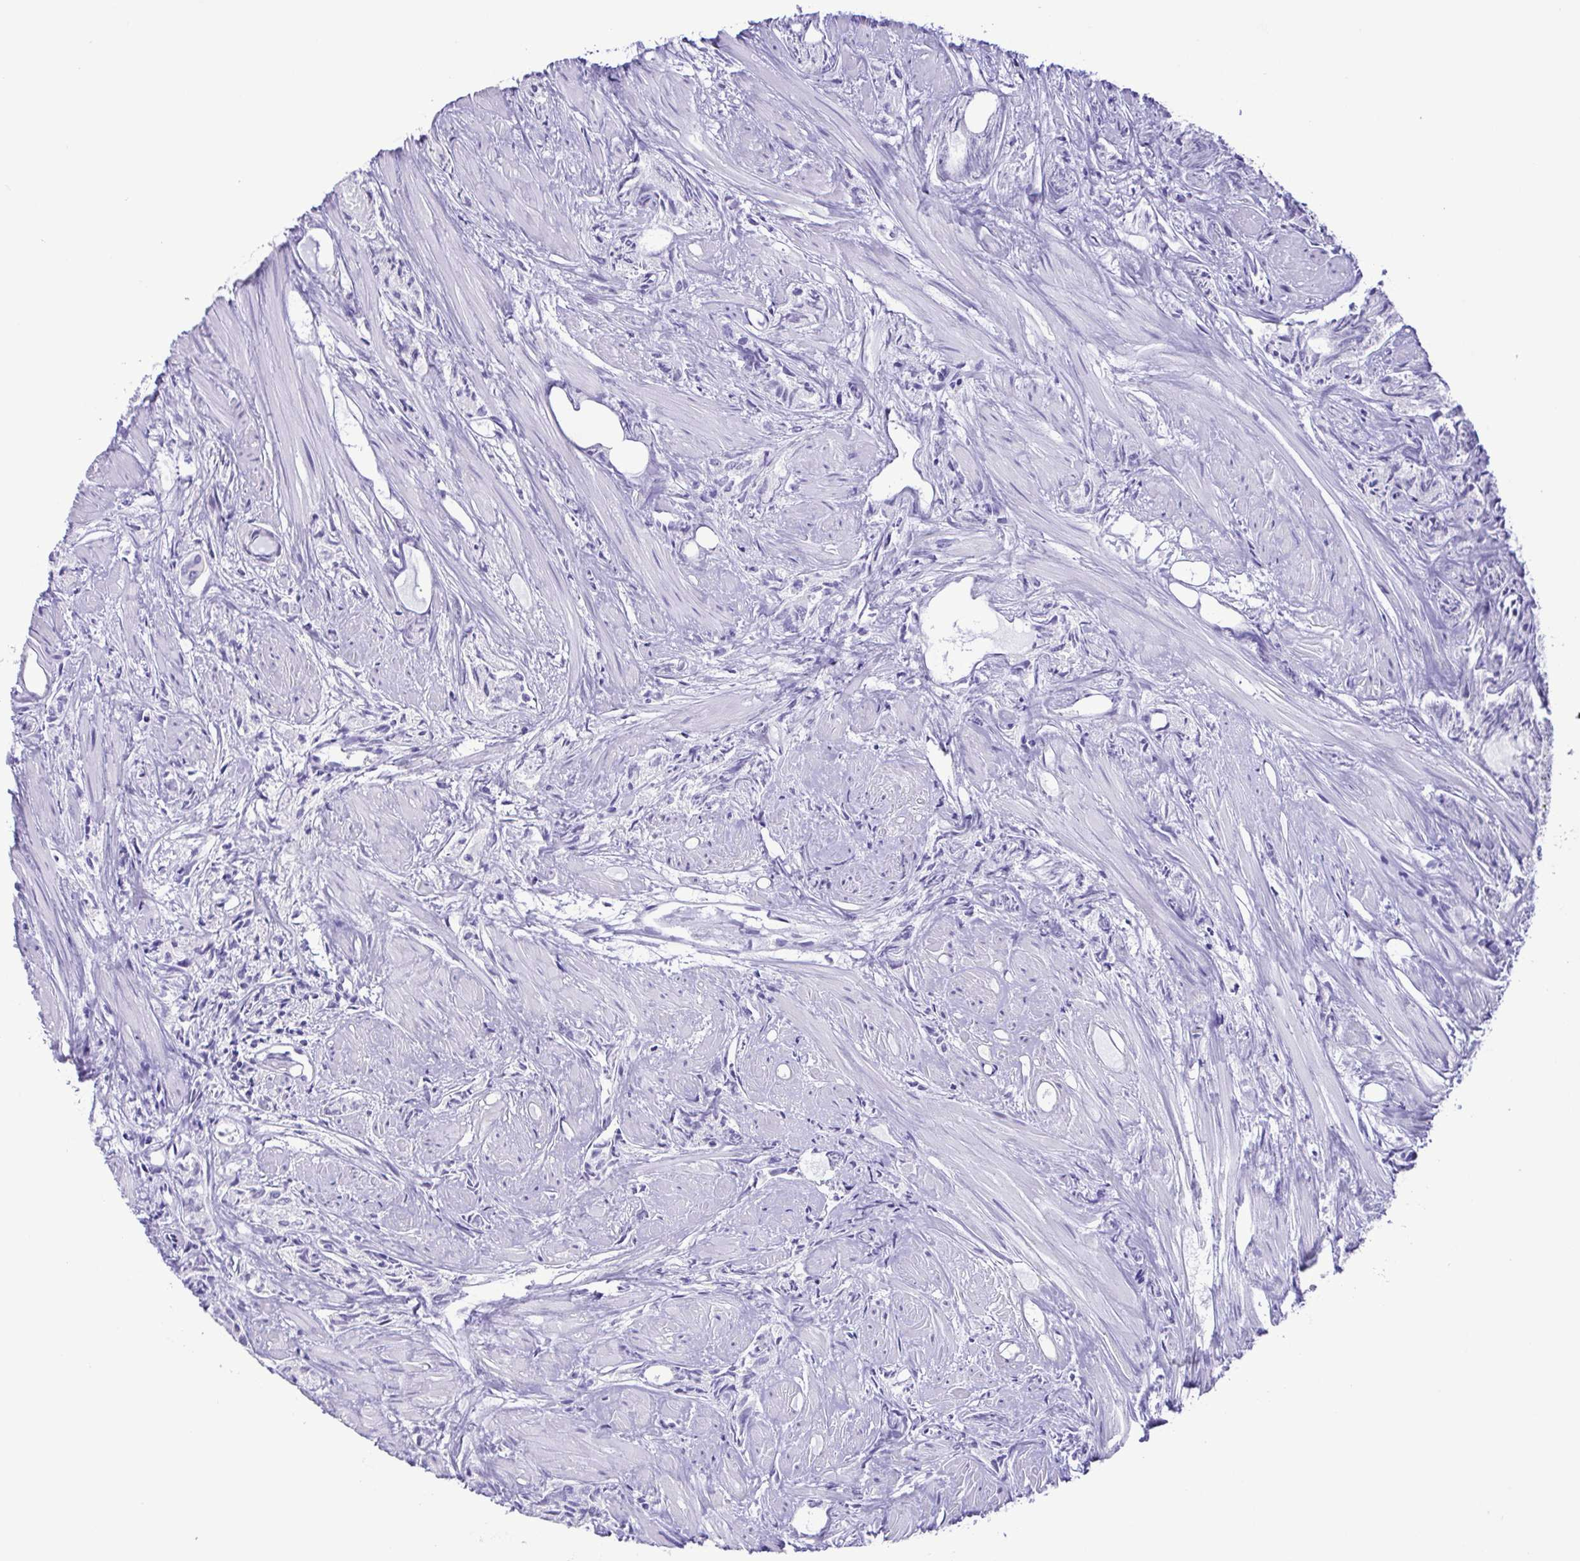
{"staining": {"intensity": "negative", "quantity": "none", "location": "none"}, "tissue": "prostate cancer", "cell_type": "Tumor cells", "image_type": "cancer", "snomed": [{"axis": "morphology", "description": "Adenocarcinoma, High grade"}, {"axis": "topography", "description": "Prostate"}], "caption": "Immunohistochemistry (IHC) micrograph of adenocarcinoma (high-grade) (prostate) stained for a protein (brown), which displays no expression in tumor cells. The staining is performed using DAB (3,3'-diaminobenzidine) brown chromogen with nuclei counter-stained in using hematoxylin.", "gene": "PAK3", "patient": {"sex": "male", "age": 58}}